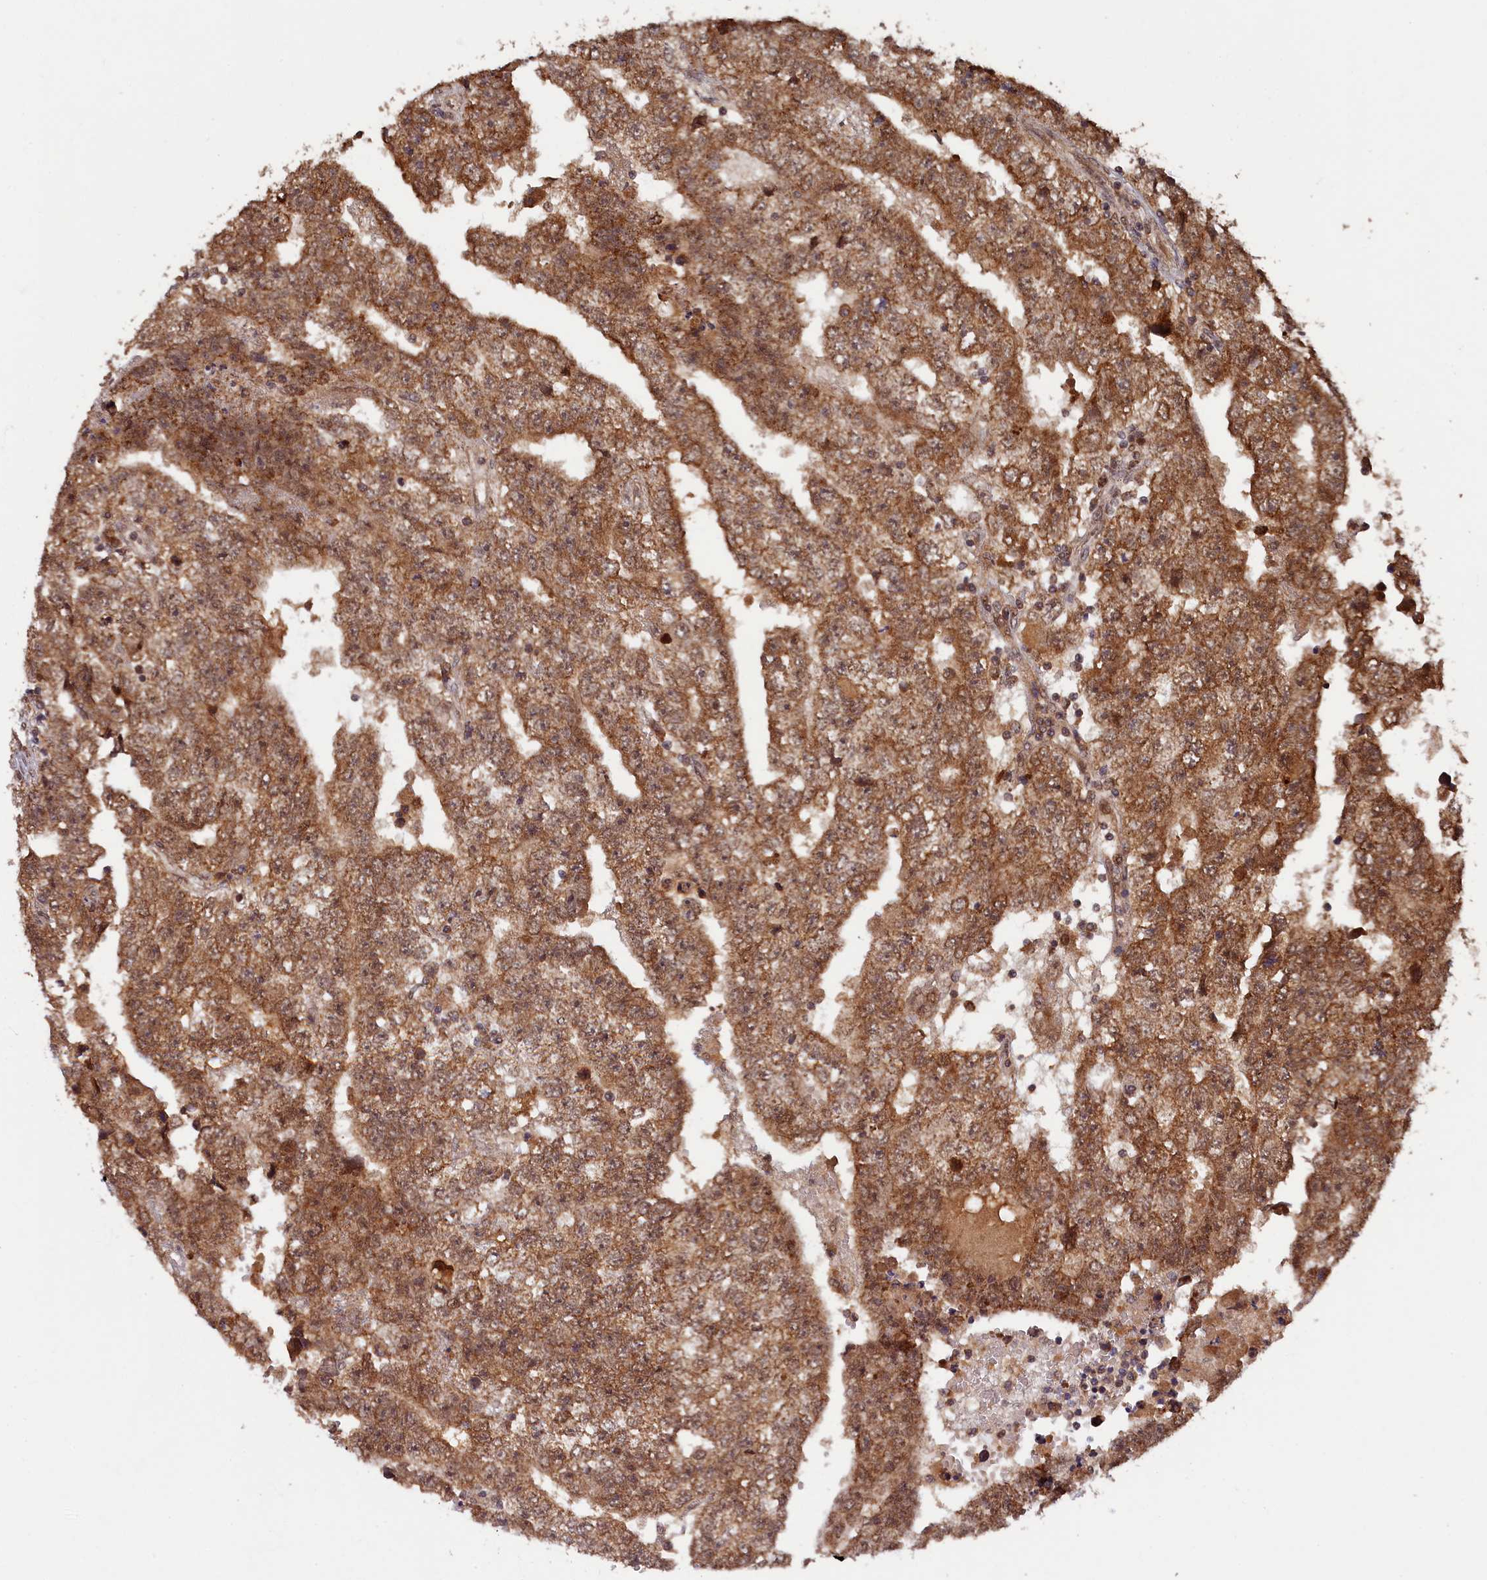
{"staining": {"intensity": "moderate", "quantity": ">75%", "location": "cytoplasmic/membranous"}, "tissue": "testis cancer", "cell_type": "Tumor cells", "image_type": "cancer", "snomed": [{"axis": "morphology", "description": "Carcinoma, Embryonal, NOS"}, {"axis": "topography", "description": "Testis"}], "caption": "The immunohistochemical stain shows moderate cytoplasmic/membranous positivity in tumor cells of testis embryonal carcinoma tissue. The staining was performed using DAB, with brown indicating positive protein expression. Nuclei are stained blue with hematoxylin.", "gene": "BRCA1", "patient": {"sex": "male", "age": 25}}